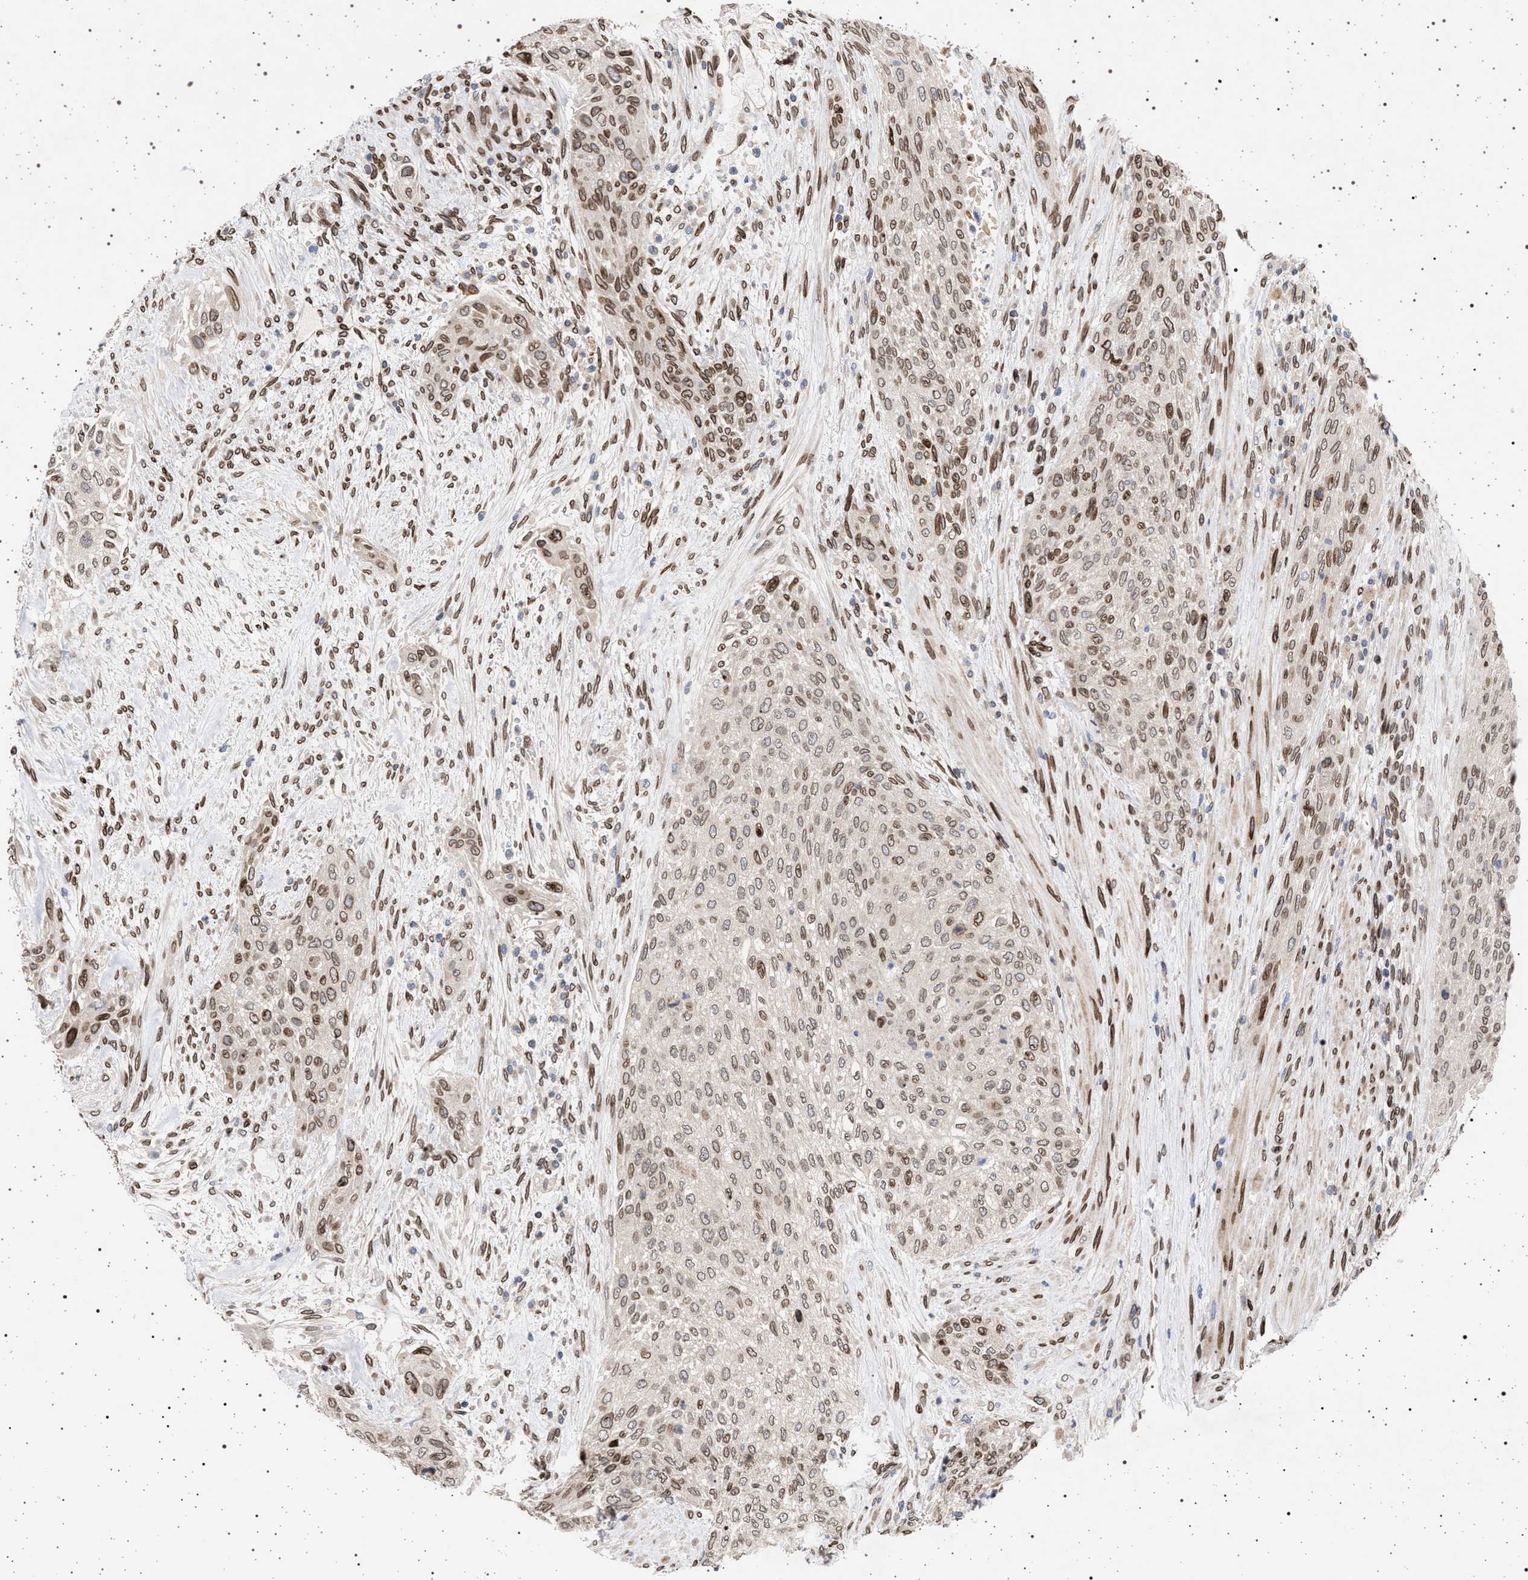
{"staining": {"intensity": "moderate", "quantity": ">75%", "location": "cytoplasmic/membranous,nuclear"}, "tissue": "urothelial cancer", "cell_type": "Tumor cells", "image_type": "cancer", "snomed": [{"axis": "morphology", "description": "Urothelial carcinoma, Low grade"}, {"axis": "morphology", "description": "Urothelial carcinoma, High grade"}, {"axis": "topography", "description": "Urinary bladder"}], "caption": "The immunohistochemical stain highlights moderate cytoplasmic/membranous and nuclear staining in tumor cells of urothelial cancer tissue.", "gene": "ING2", "patient": {"sex": "male", "age": 35}}